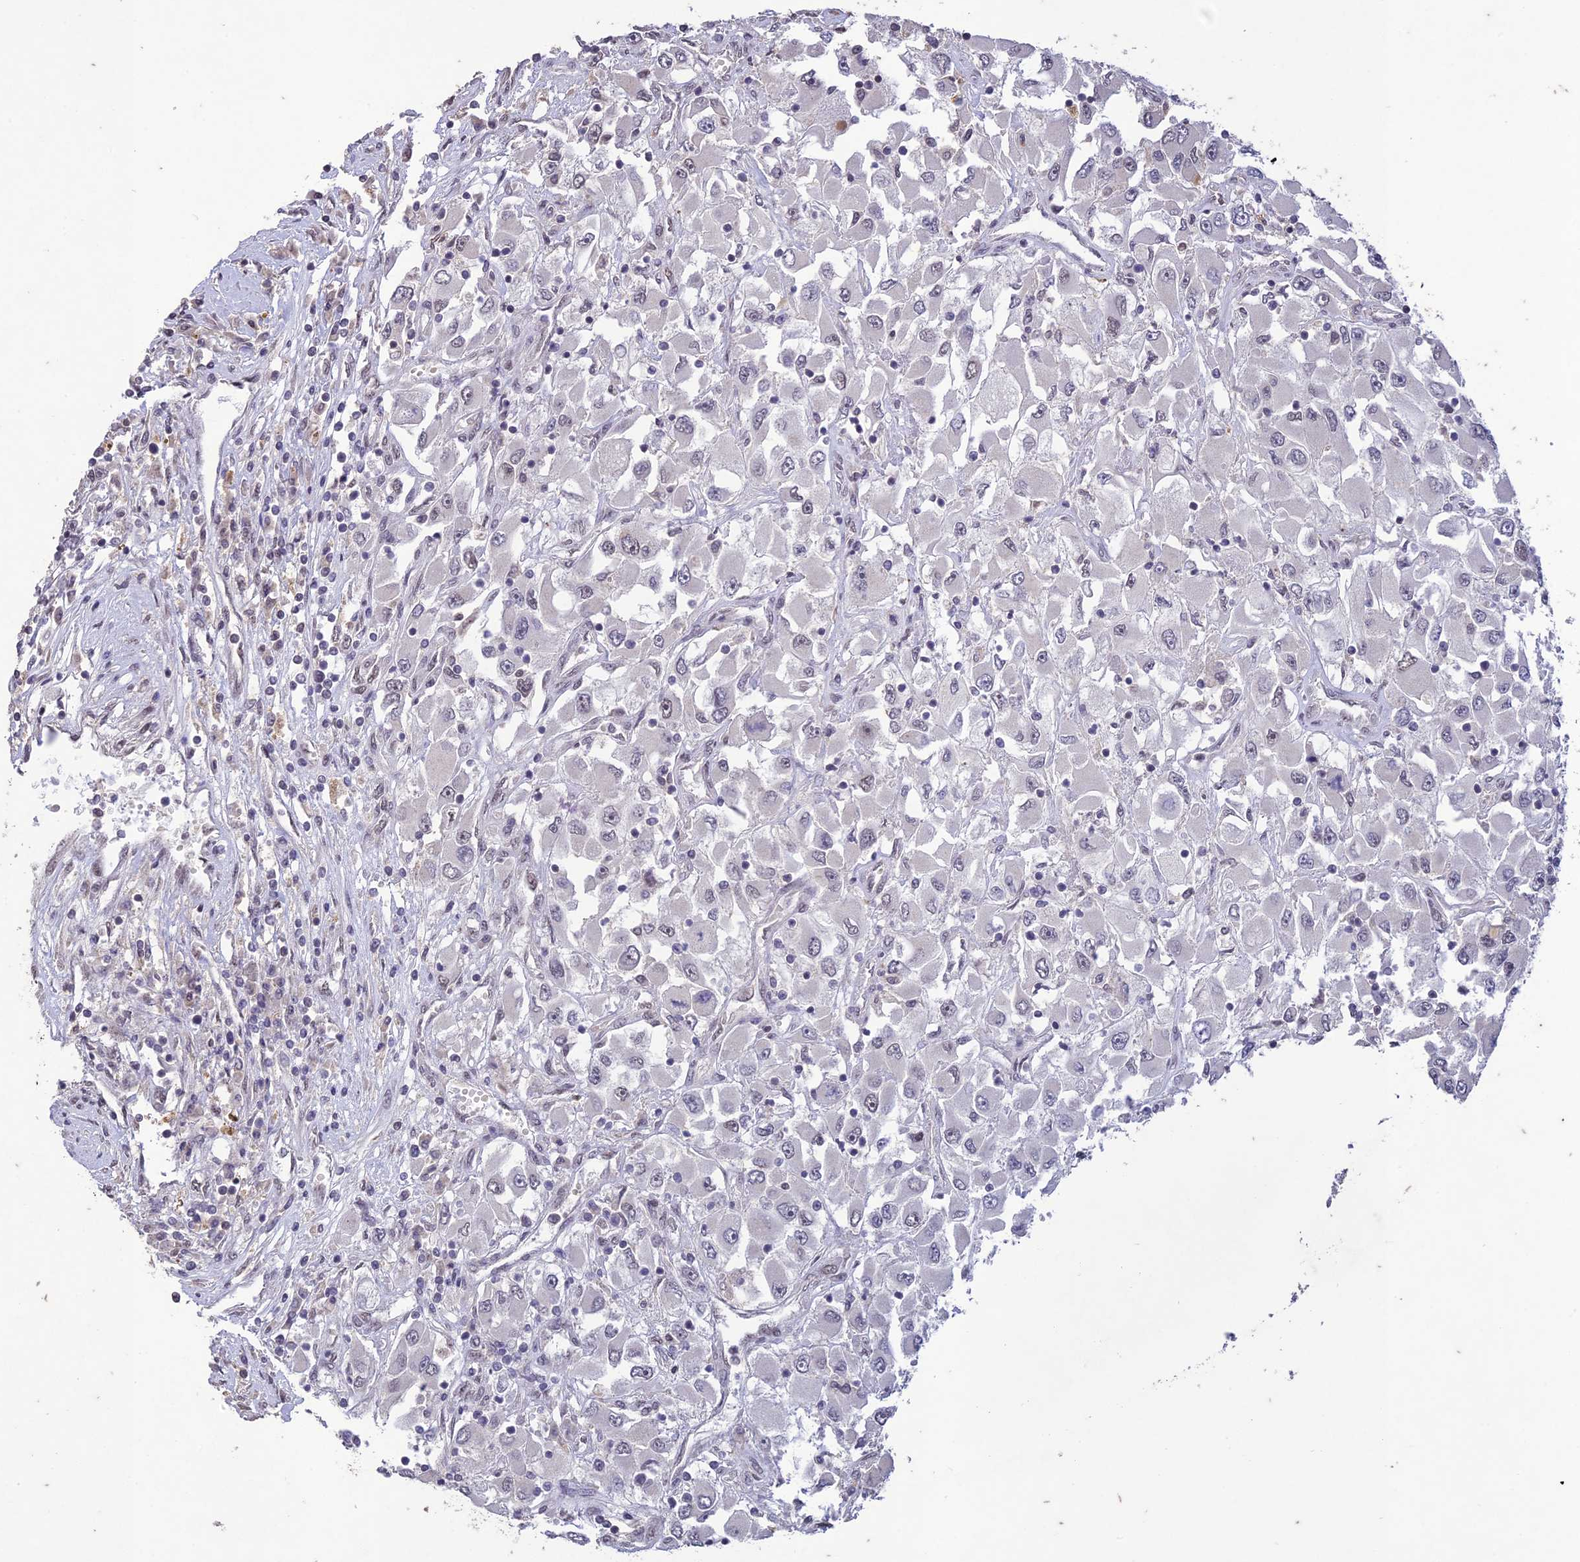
{"staining": {"intensity": "negative", "quantity": "none", "location": "none"}, "tissue": "renal cancer", "cell_type": "Tumor cells", "image_type": "cancer", "snomed": [{"axis": "morphology", "description": "Adenocarcinoma, NOS"}, {"axis": "topography", "description": "Kidney"}], "caption": "Renal cancer stained for a protein using immunohistochemistry (IHC) demonstrates no positivity tumor cells.", "gene": "POP4", "patient": {"sex": "female", "age": 52}}